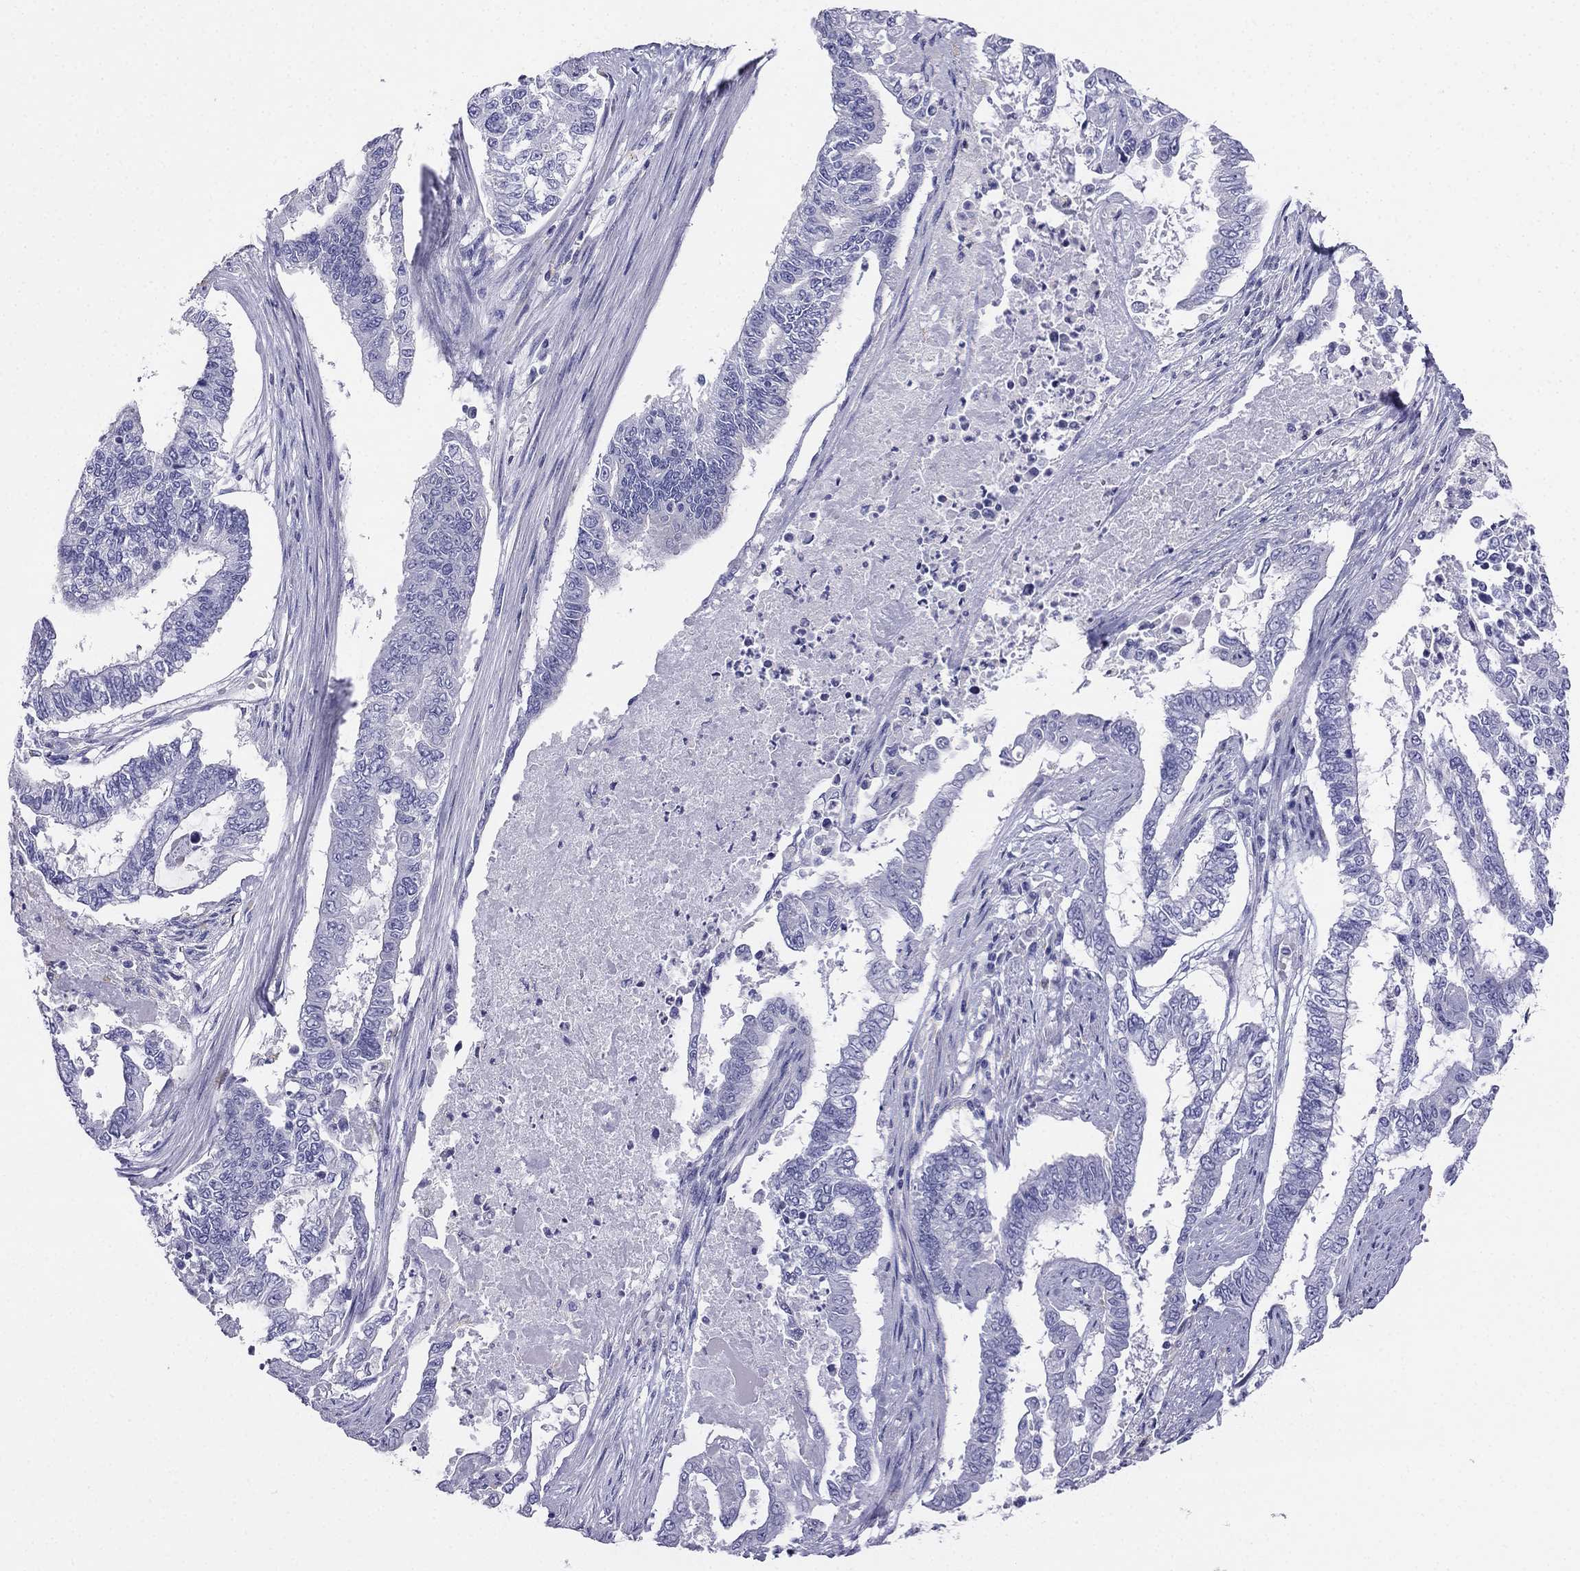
{"staining": {"intensity": "negative", "quantity": "none", "location": "none"}, "tissue": "endometrial cancer", "cell_type": "Tumor cells", "image_type": "cancer", "snomed": [{"axis": "morphology", "description": "Adenocarcinoma, NOS"}, {"axis": "topography", "description": "Uterus"}], "caption": "This histopathology image is of endometrial cancer (adenocarcinoma) stained with immunohistochemistry (IHC) to label a protein in brown with the nuclei are counter-stained blue. There is no staining in tumor cells.", "gene": "ALOXE3", "patient": {"sex": "female", "age": 59}}